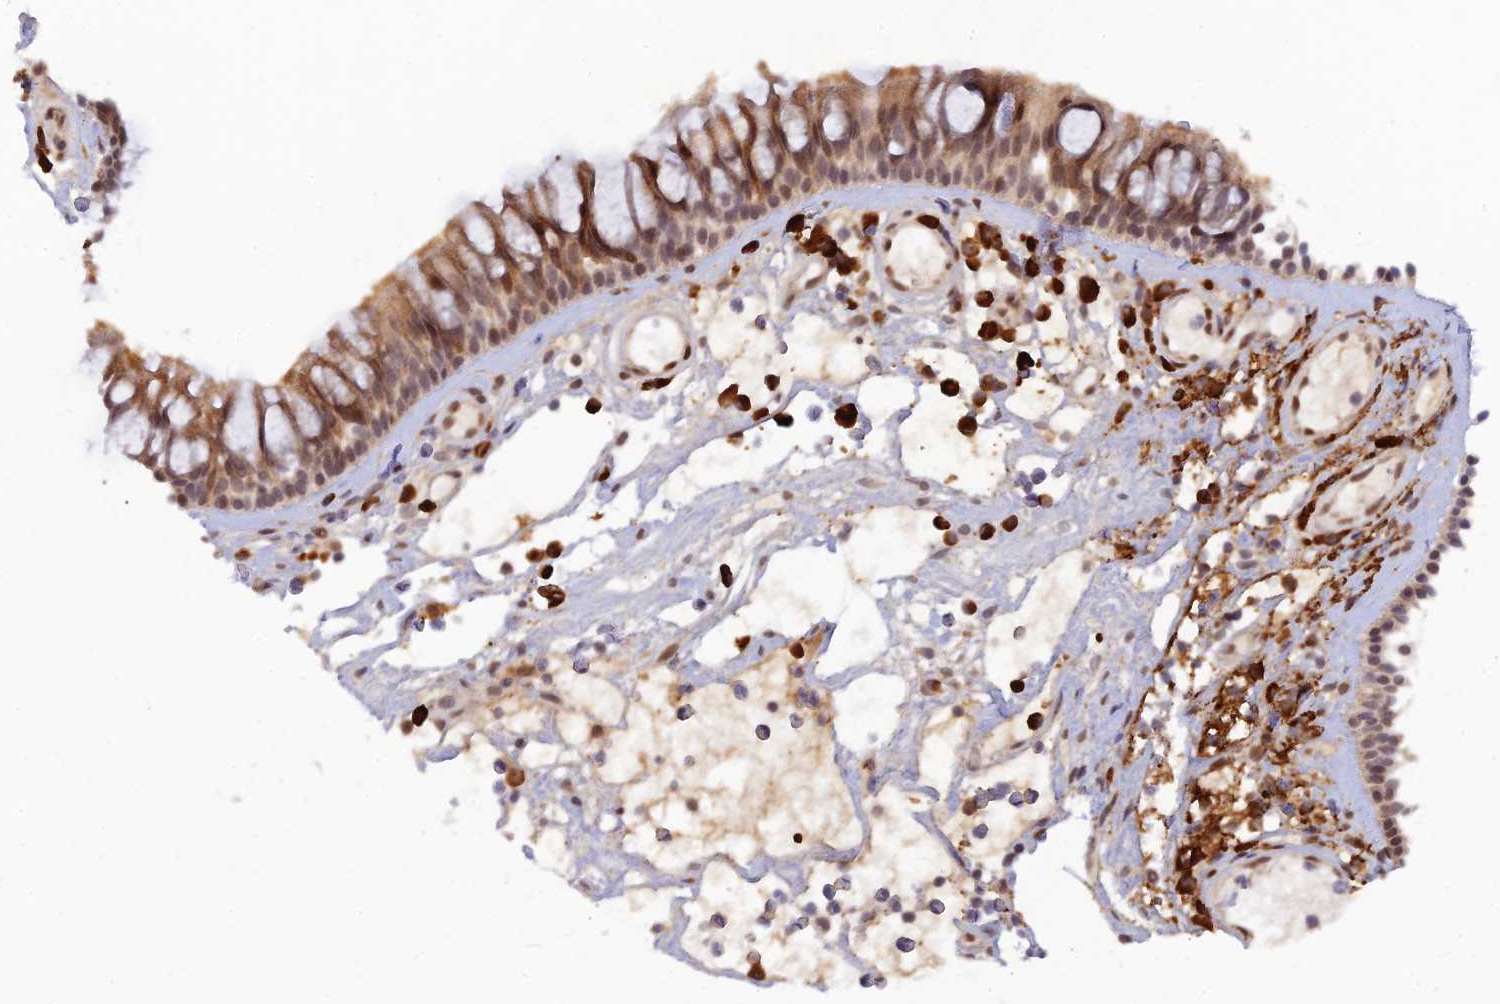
{"staining": {"intensity": "moderate", "quantity": ">75%", "location": "cytoplasmic/membranous"}, "tissue": "nasopharynx", "cell_type": "Respiratory epithelial cells", "image_type": "normal", "snomed": [{"axis": "morphology", "description": "Normal tissue, NOS"}, {"axis": "morphology", "description": "Inflammation, NOS"}, {"axis": "morphology", "description": "Malignant melanoma, Metastatic site"}, {"axis": "topography", "description": "Nasopharynx"}], "caption": "An IHC micrograph of normal tissue is shown. Protein staining in brown labels moderate cytoplasmic/membranous positivity in nasopharynx within respiratory epithelial cells.", "gene": "ZNF565", "patient": {"sex": "male", "age": 70}}